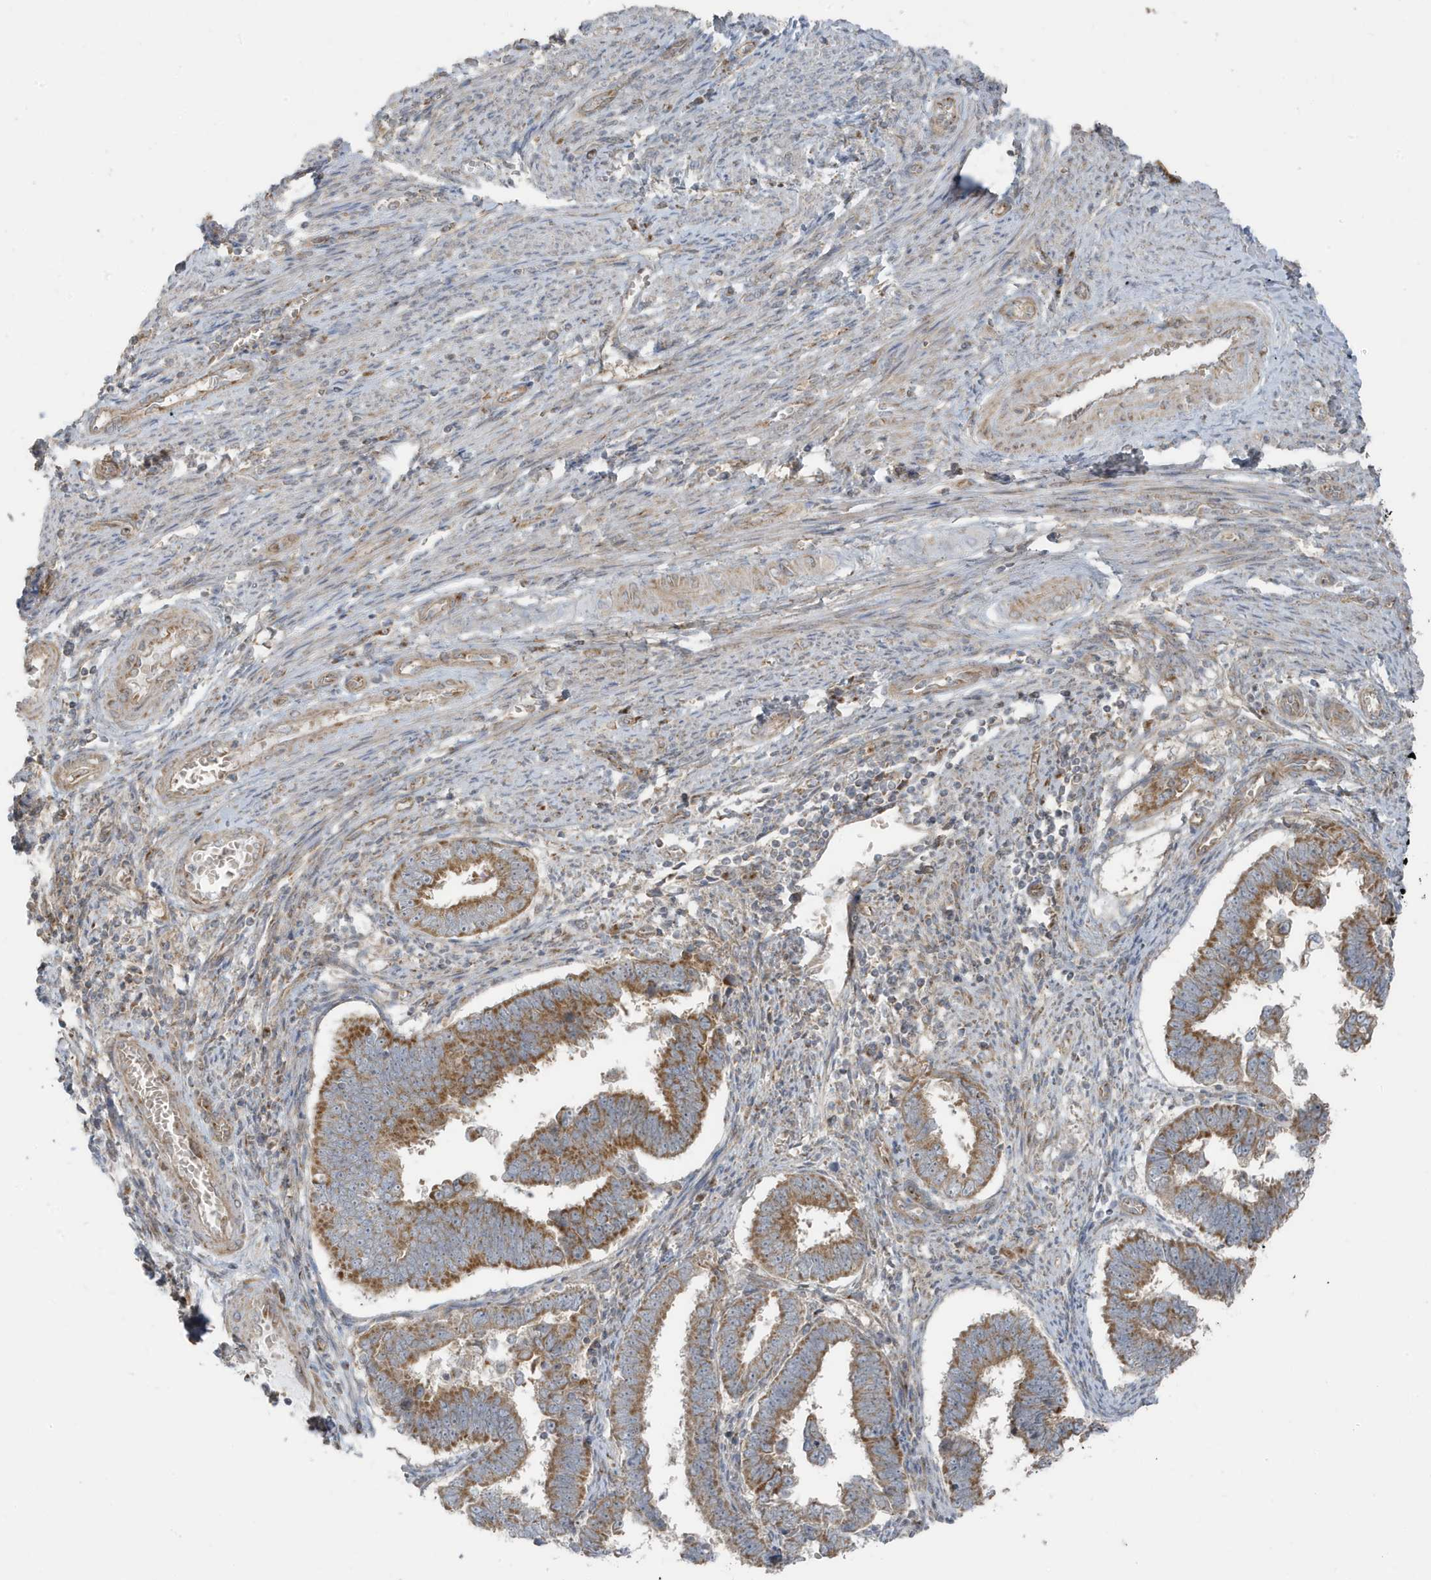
{"staining": {"intensity": "moderate", "quantity": ">75%", "location": "cytoplasmic/membranous"}, "tissue": "endometrial cancer", "cell_type": "Tumor cells", "image_type": "cancer", "snomed": [{"axis": "morphology", "description": "Adenocarcinoma, NOS"}, {"axis": "topography", "description": "Endometrium"}], "caption": "Protein staining of endometrial adenocarcinoma tissue displays moderate cytoplasmic/membranous expression in about >75% of tumor cells. The staining was performed using DAB to visualize the protein expression in brown, while the nuclei were stained in blue with hematoxylin (Magnification: 20x).", "gene": "GOLGA4", "patient": {"sex": "female", "age": 75}}